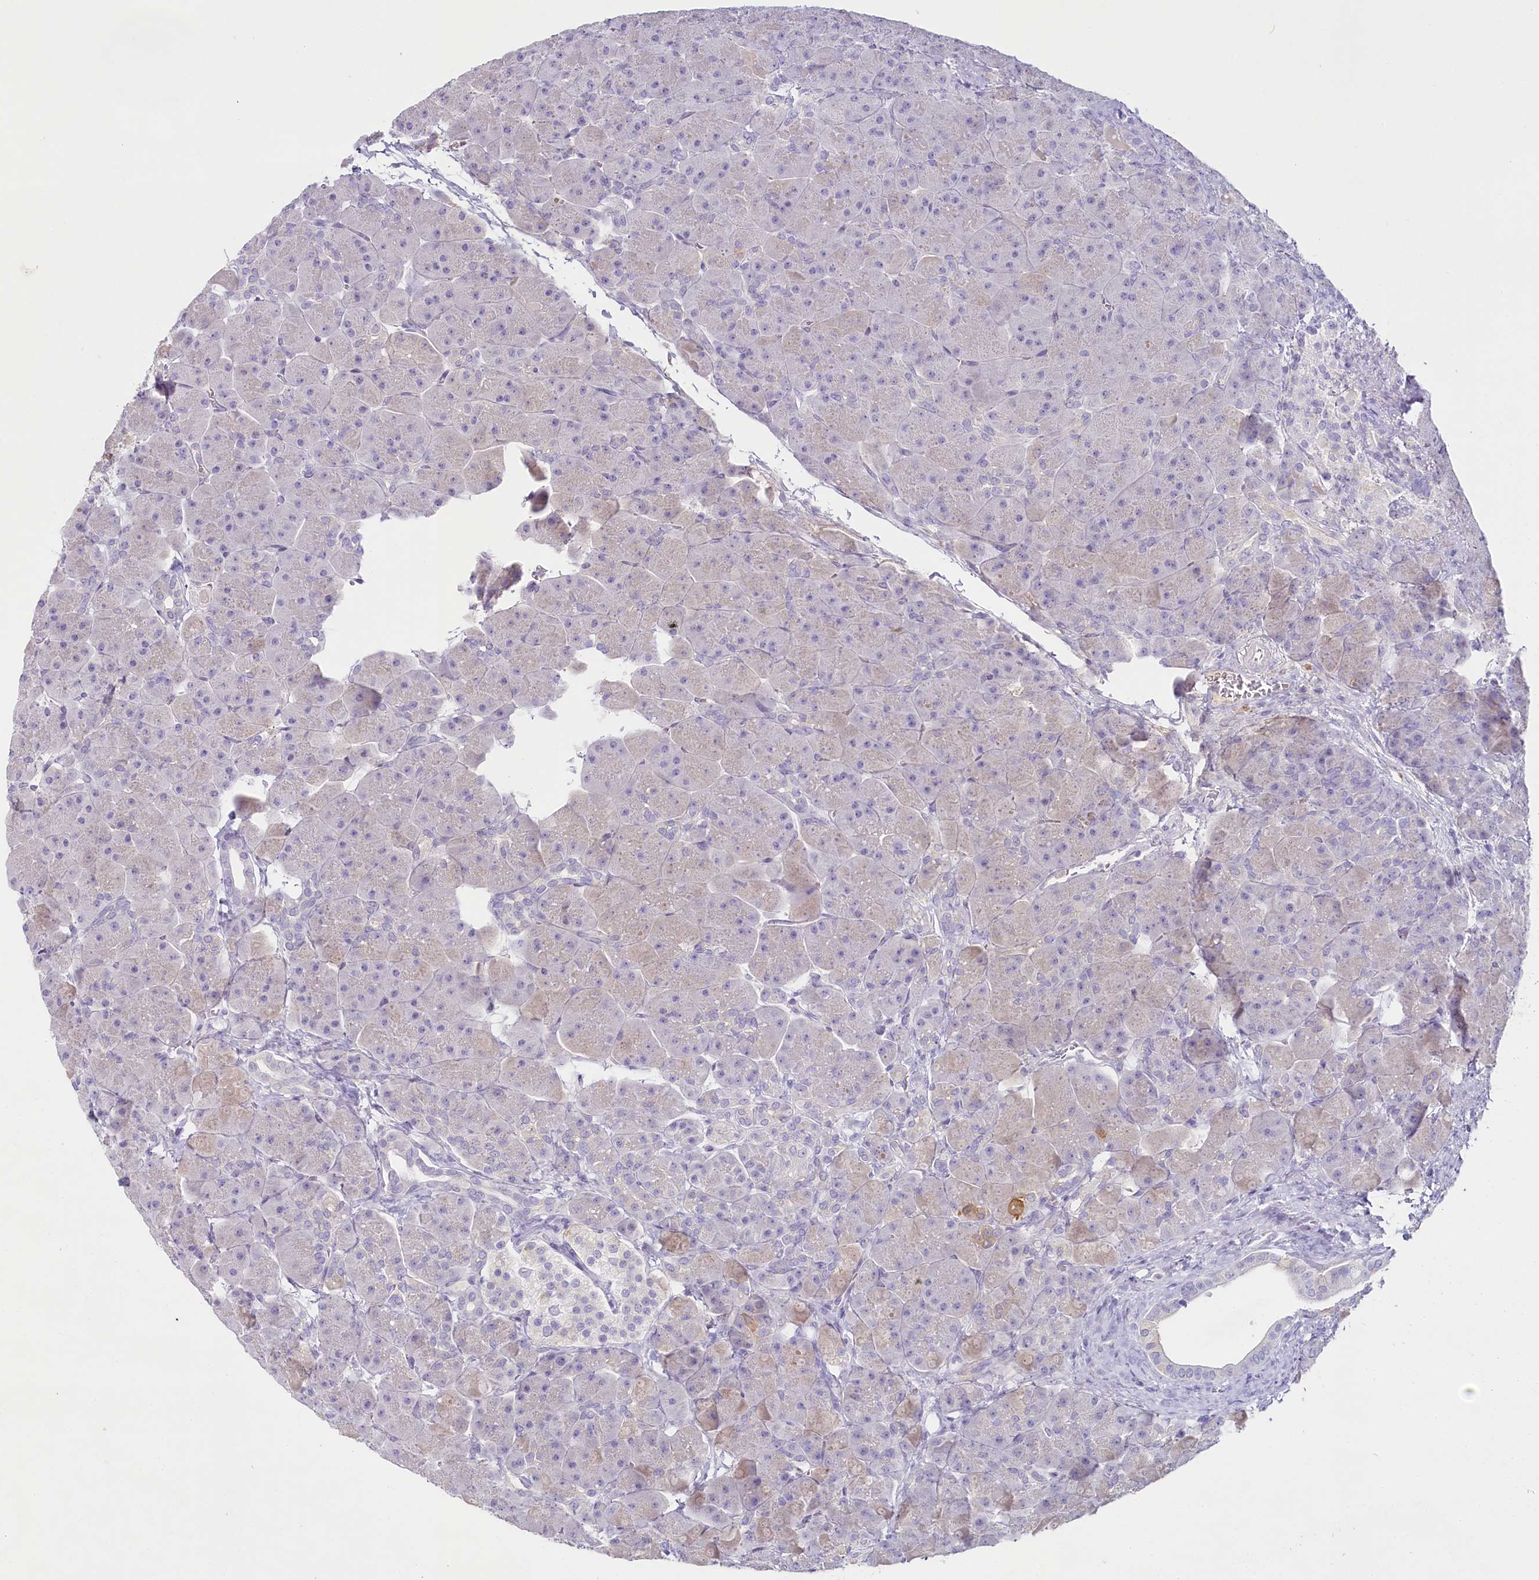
{"staining": {"intensity": "negative", "quantity": "none", "location": "none"}, "tissue": "pancreas", "cell_type": "Exocrine glandular cells", "image_type": "normal", "snomed": [{"axis": "morphology", "description": "Normal tissue, NOS"}, {"axis": "topography", "description": "Pancreas"}], "caption": "Exocrine glandular cells are negative for protein expression in unremarkable human pancreas.", "gene": "HPD", "patient": {"sex": "male", "age": 66}}